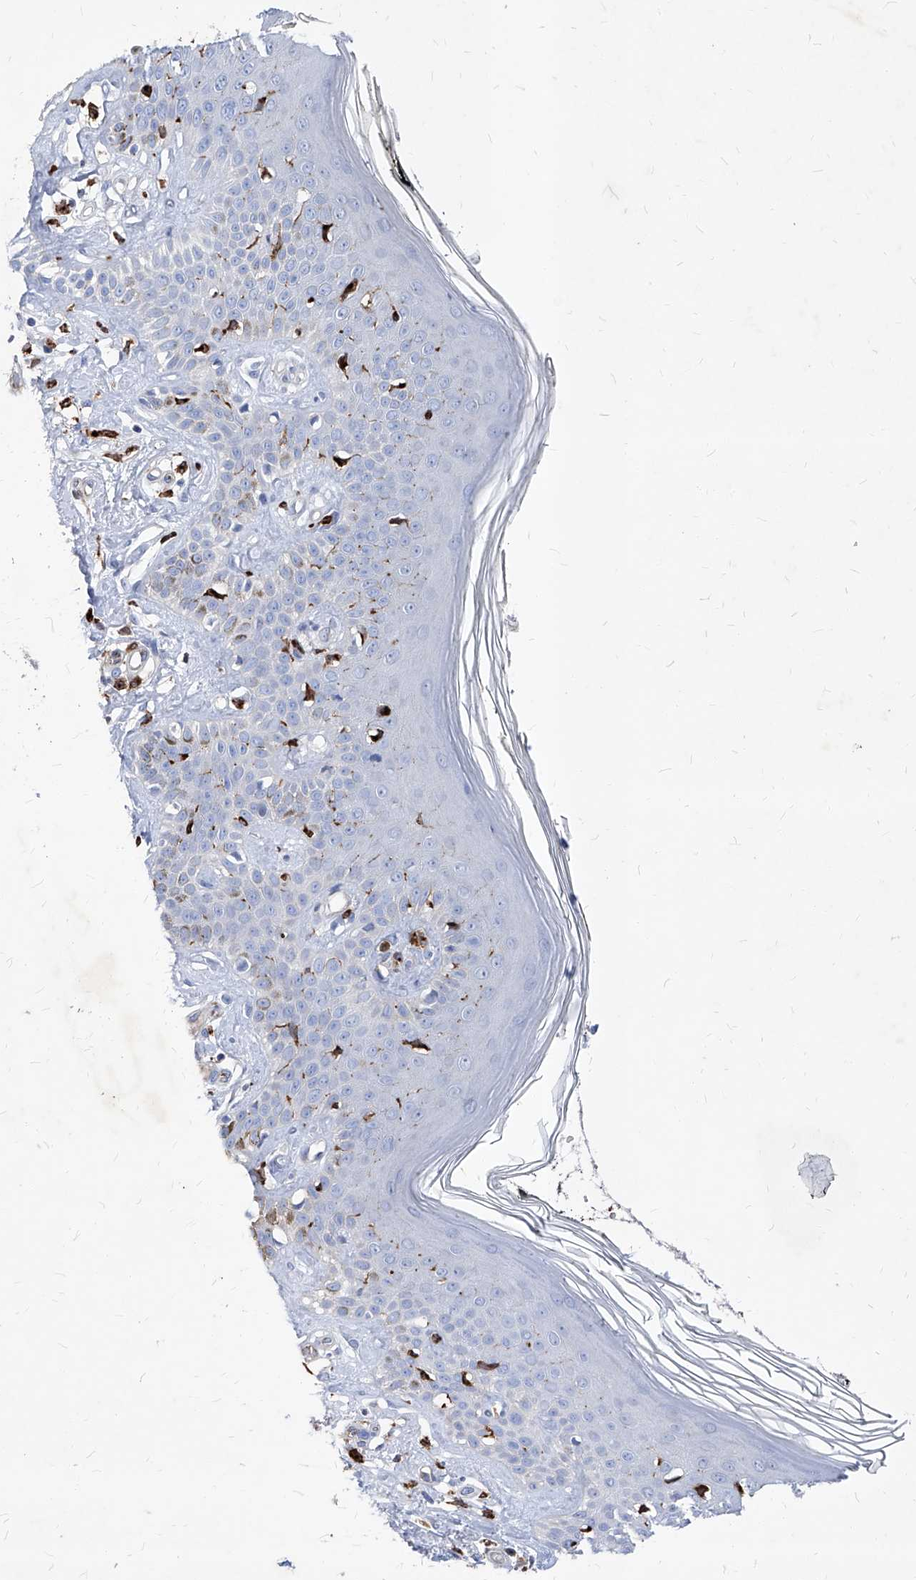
{"staining": {"intensity": "negative", "quantity": "none", "location": "none"}, "tissue": "skin", "cell_type": "Fibroblasts", "image_type": "normal", "snomed": [{"axis": "morphology", "description": "Normal tissue, NOS"}, {"axis": "topography", "description": "Skin"}], "caption": "This photomicrograph is of benign skin stained with immunohistochemistry (IHC) to label a protein in brown with the nuclei are counter-stained blue. There is no positivity in fibroblasts.", "gene": "UBOX5", "patient": {"sex": "female", "age": 64}}